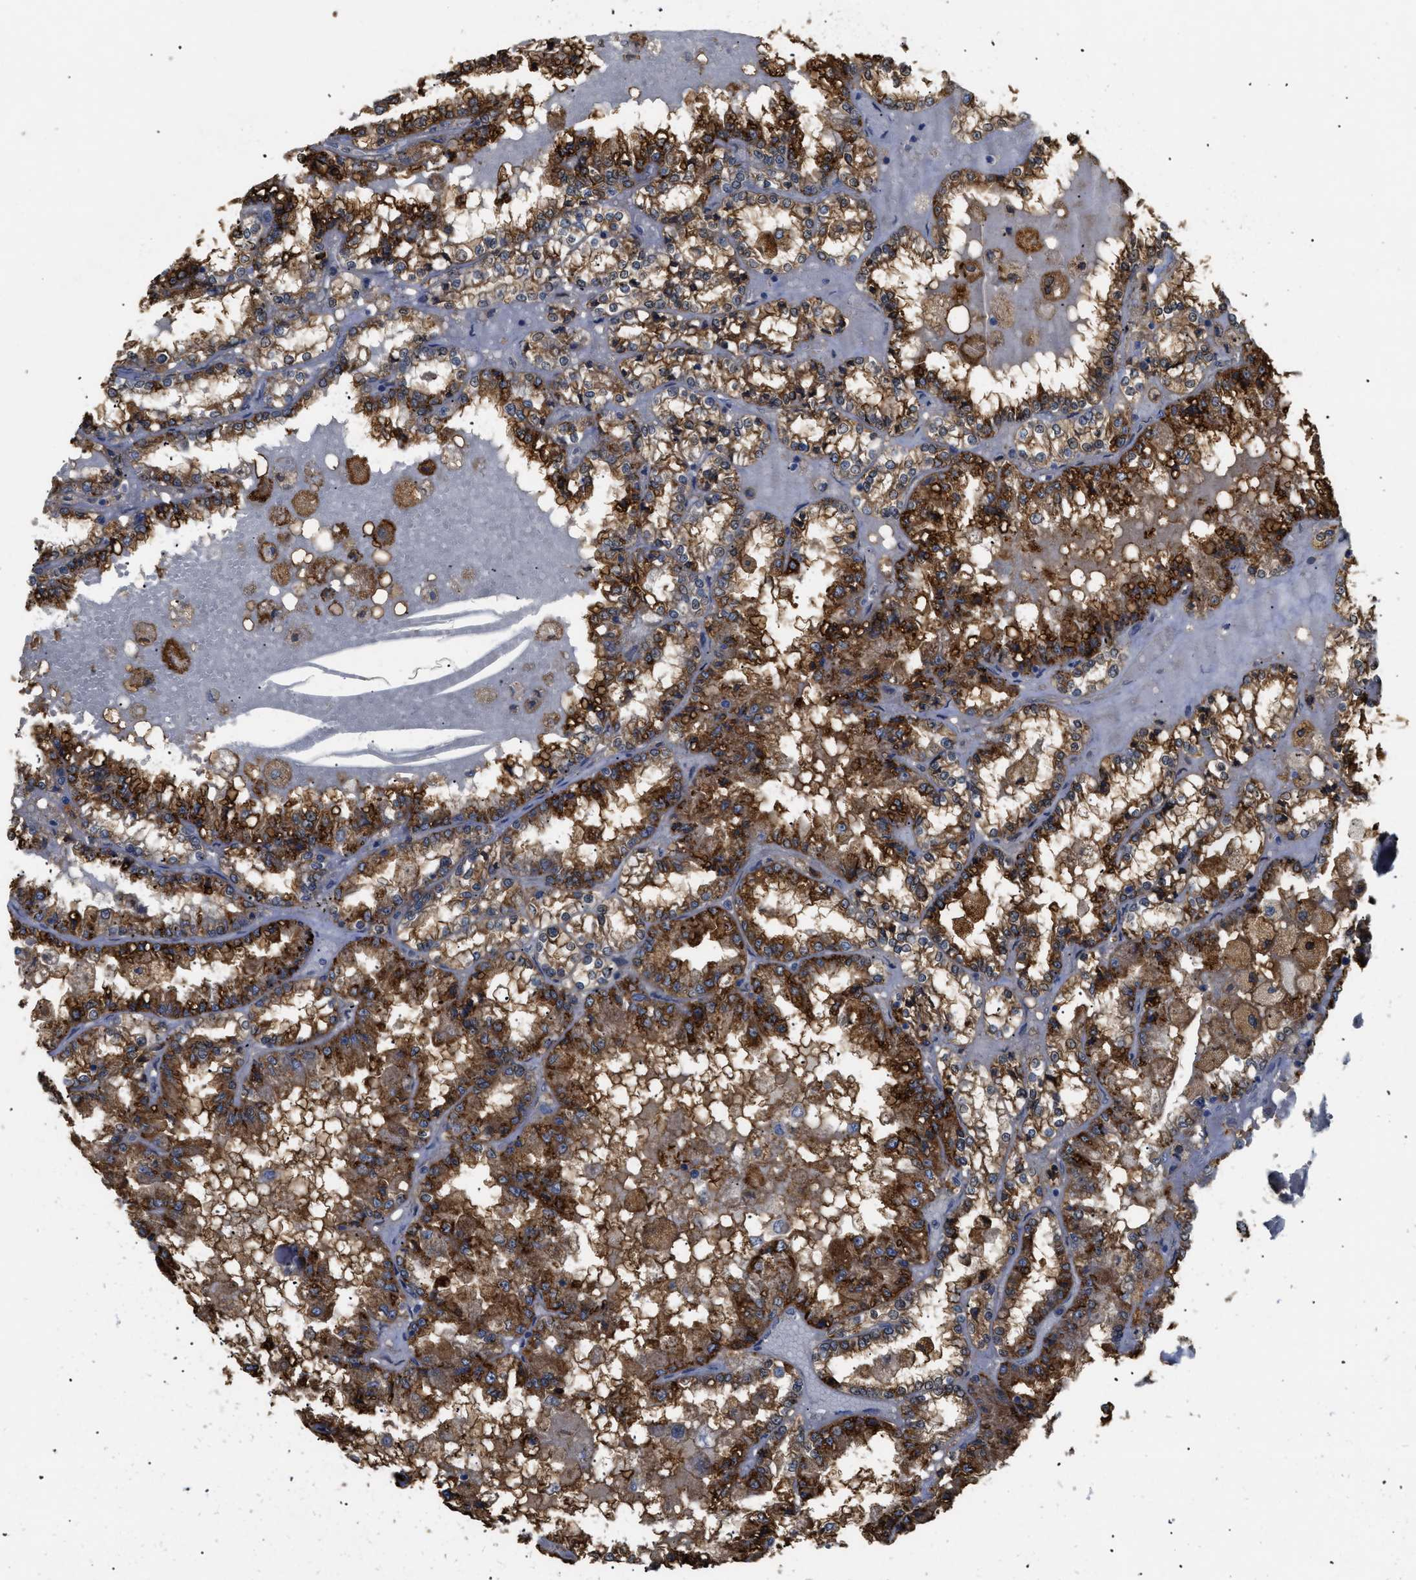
{"staining": {"intensity": "strong", "quantity": ">75%", "location": "cytoplasmic/membranous"}, "tissue": "renal cancer", "cell_type": "Tumor cells", "image_type": "cancer", "snomed": [{"axis": "morphology", "description": "Adenocarcinoma, NOS"}, {"axis": "topography", "description": "Kidney"}], "caption": "Tumor cells display strong cytoplasmic/membranous expression in about >75% of cells in adenocarcinoma (renal).", "gene": "ANXA4", "patient": {"sex": "female", "age": 56}}